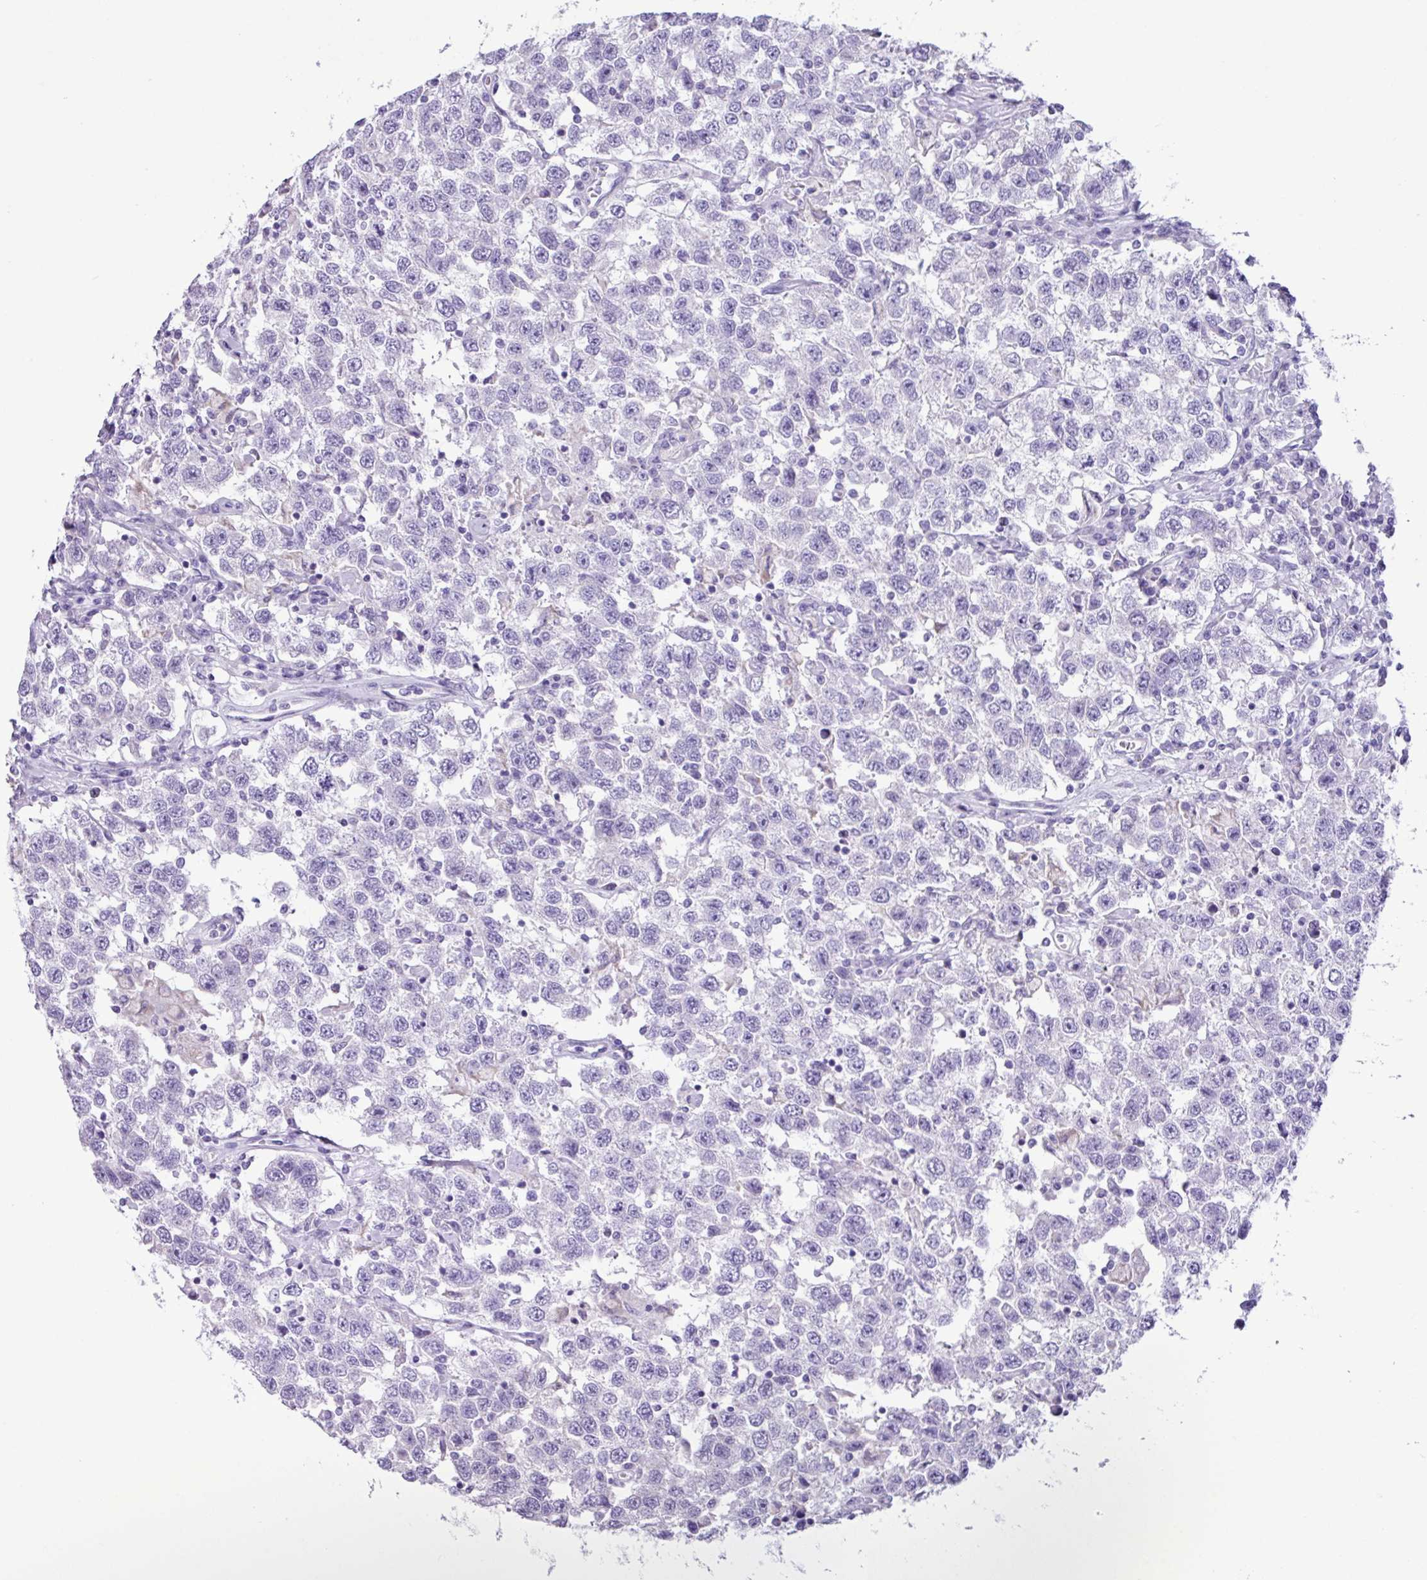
{"staining": {"intensity": "negative", "quantity": "none", "location": "none"}, "tissue": "testis cancer", "cell_type": "Tumor cells", "image_type": "cancer", "snomed": [{"axis": "morphology", "description": "Seminoma, NOS"}, {"axis": "topography", "description": "Testis"}], "caption": "Immunohistochemistry photomicrograph of human testis cancer (seminoma) stained for a protein (brown), which reveals no positivity in tumor cells.", "gene": "AGO3", "patient": {"sex": "male", "age": 41}}